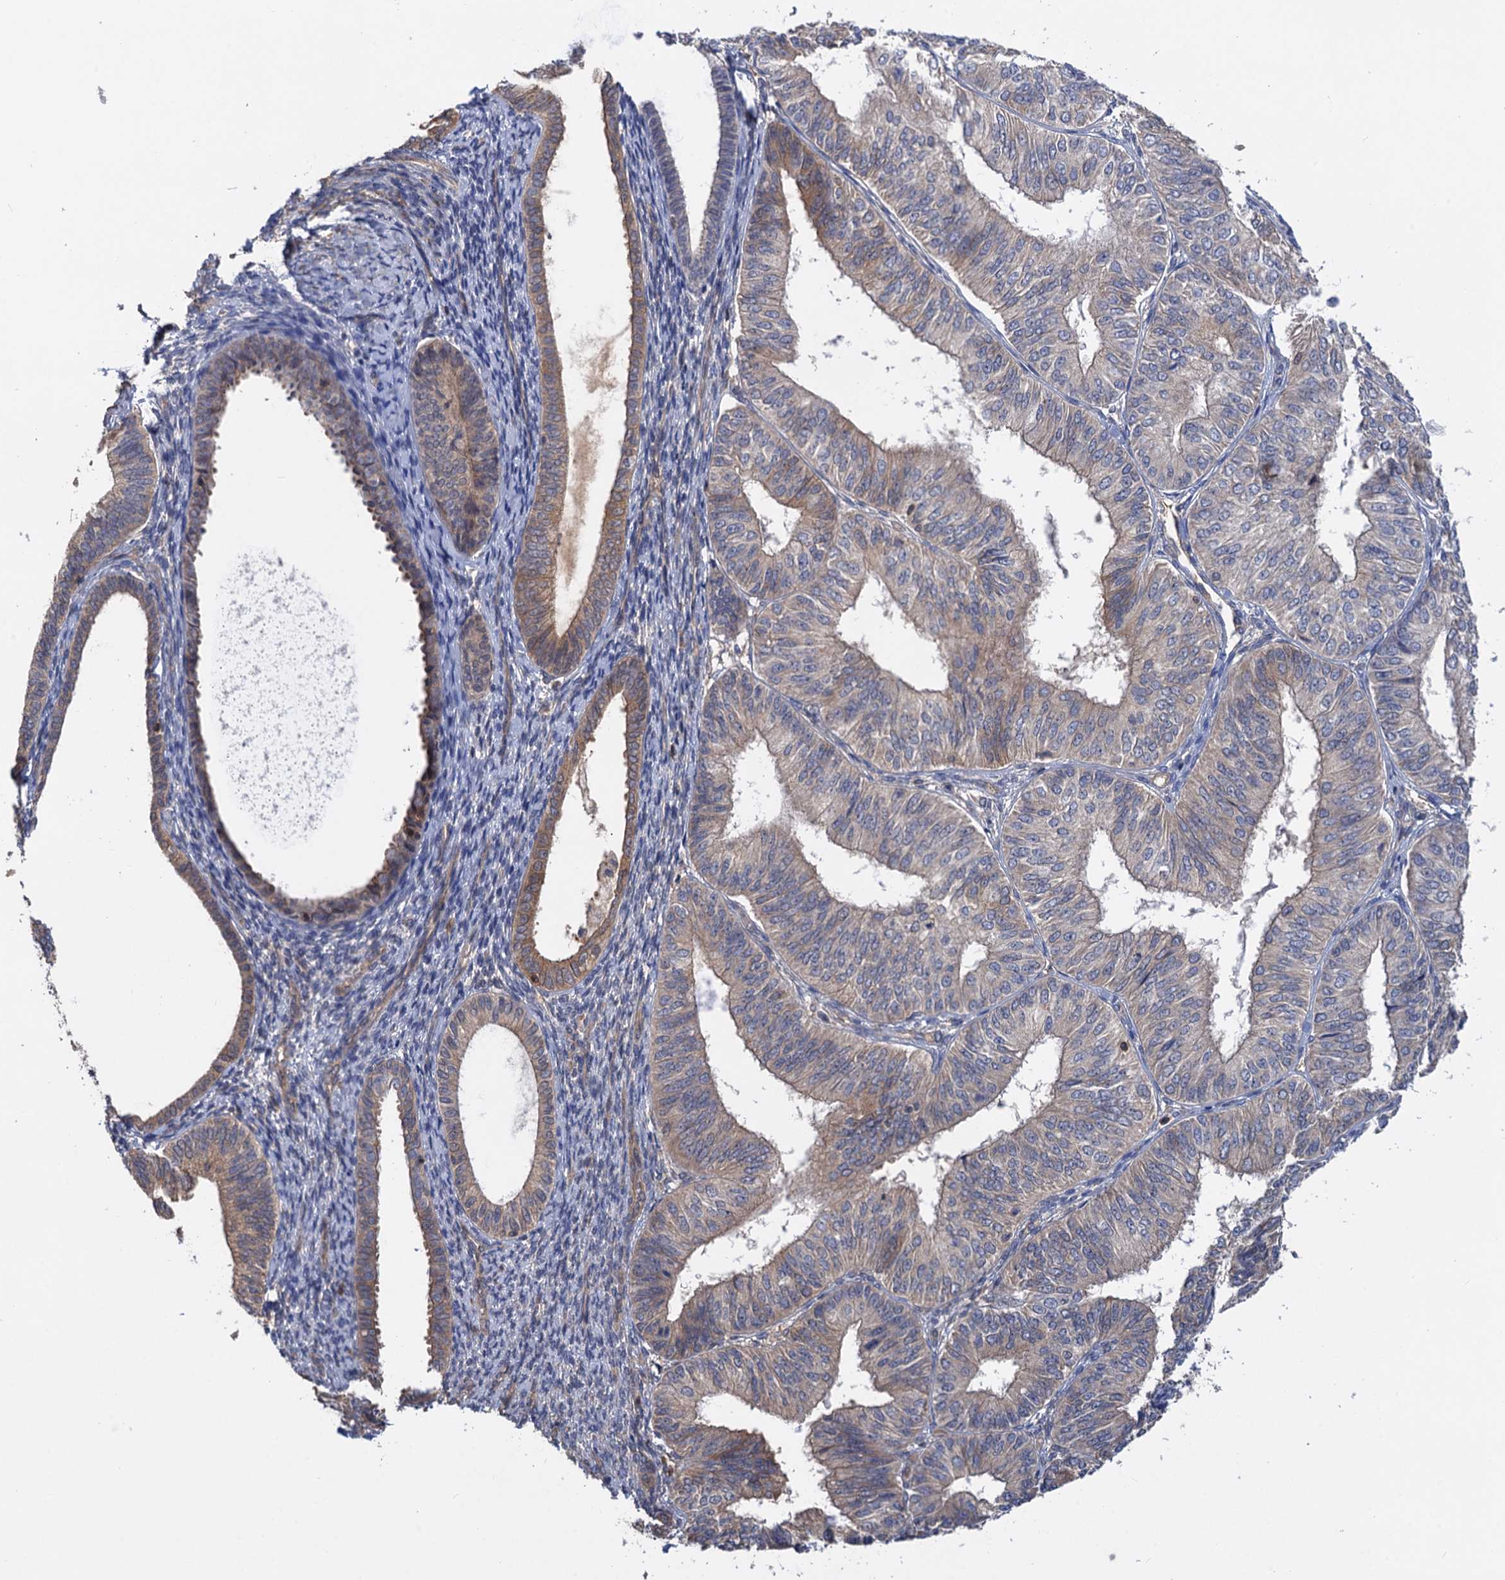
{"staining": {"intensity": "moderate", "quantity": "<25%", "location": "cytoplasmic/membranous"}, "tissue": "endometrial cancer", "cell_type": "Tumor cells", "image_type": "cancer", "snomed": [{"axis": "morphology", "description": "Adenocarcinoma, NOS"}, {"axis": "topography", "description": "Endometrium"}], "caption": "Immunohistochemical staining of adenocarcinoma (endometrial) shows low levels of moderate cytoplasmic/membranous protein staining in about <25% of tumor cells.", "gene": "DGKA", "patient": {"sex": "female", "age": 58}}